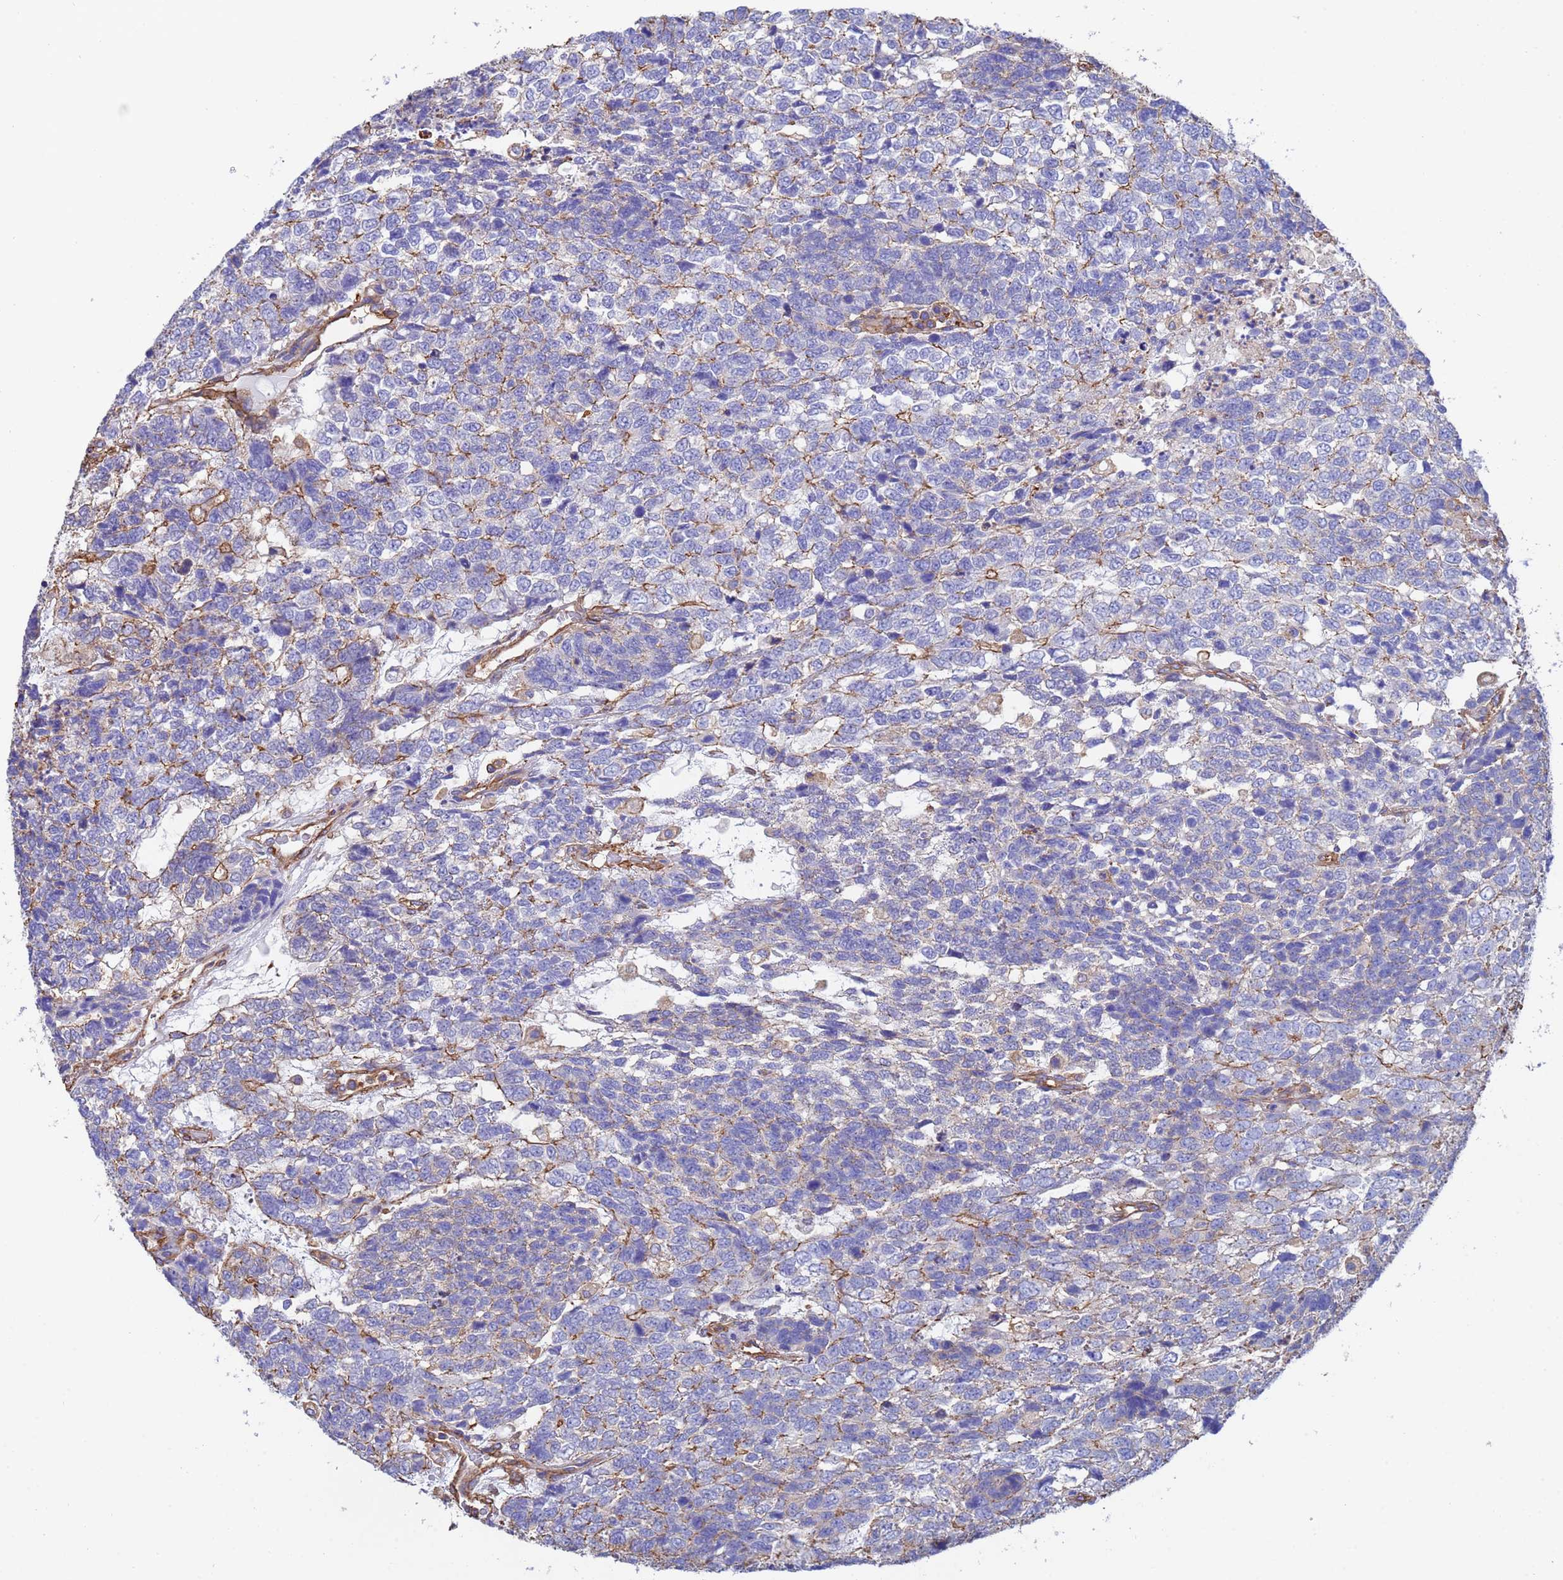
{"staining": {"intensity": "moderate", "quantity": "<25%", "location": "cytoplasmic/membranous"}, "tissue": "testis cancer", "cell_type": "Tumor cells", "image_type": "cancer", "snomed": [{"axis": "morphology", "description": "Carcinoma, Embryonal, NOS"}, {"axis": "topography", "description": "Testis"}], "caption": "Protein expression analysis of human testis embryonal carcinoma reveals moderate cytoplasmic/membranous expression in approximately <25% of tumor cells. Nuclei are stained in blue.", "gene": "MYL12A", "patient": {"sex": "male", "age": 23}}